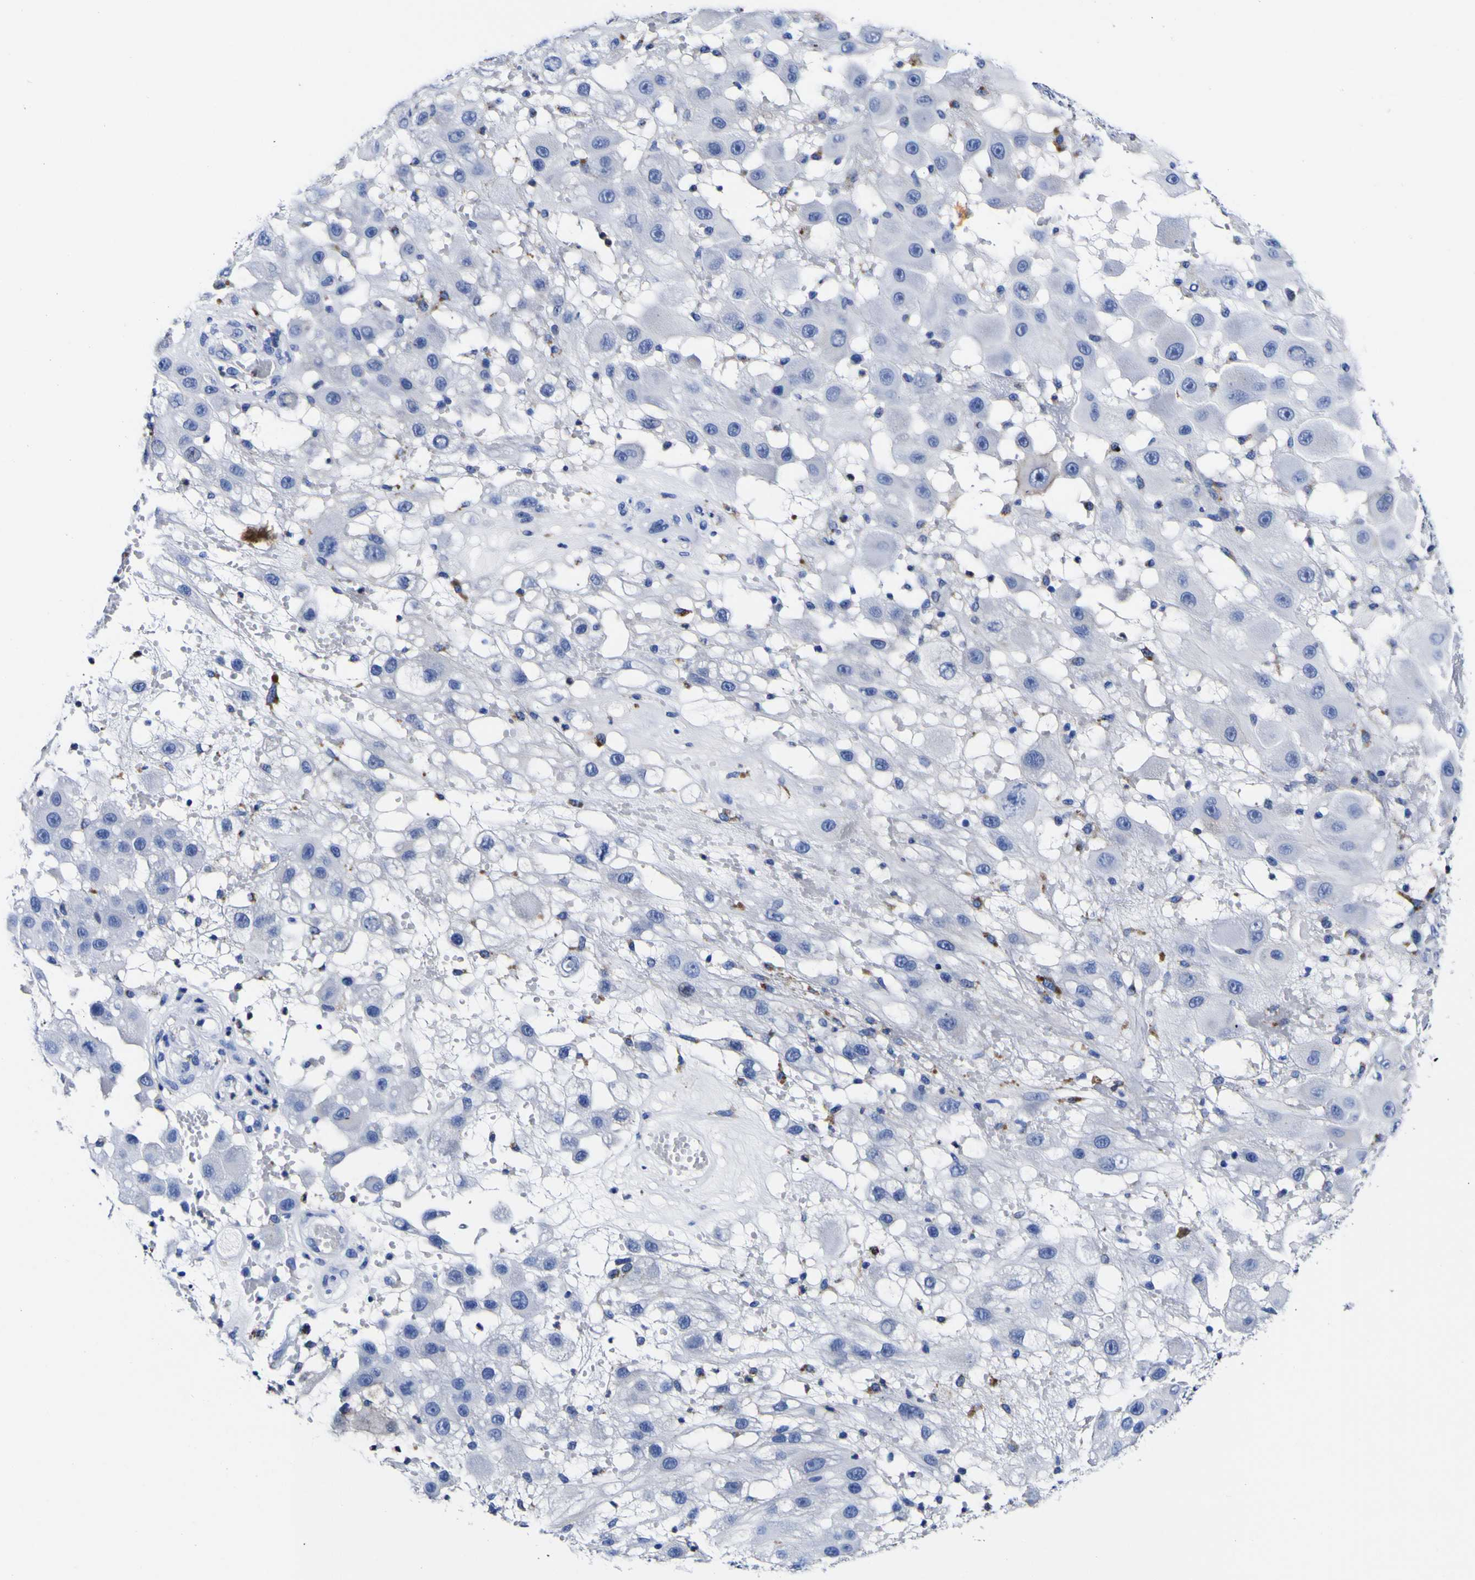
{"staining": {"intensity": "negative", "quantity": "none", "location": "none"}, "tissue": "melanoma", "cell_type": "Tumor cells", "image_type": "cancer", "snomed": [{"axis": "morphology", "description": "Malignant melanoma, NOS"}, {"axis": "topography", "description": "Skin"}], "caption": "Histopathology image shows no protein positivity in tumor cells of malignant melanoma tissue.", "gene": "HLA-DQA1", "patient": {"sex": "female", "age": 81}}